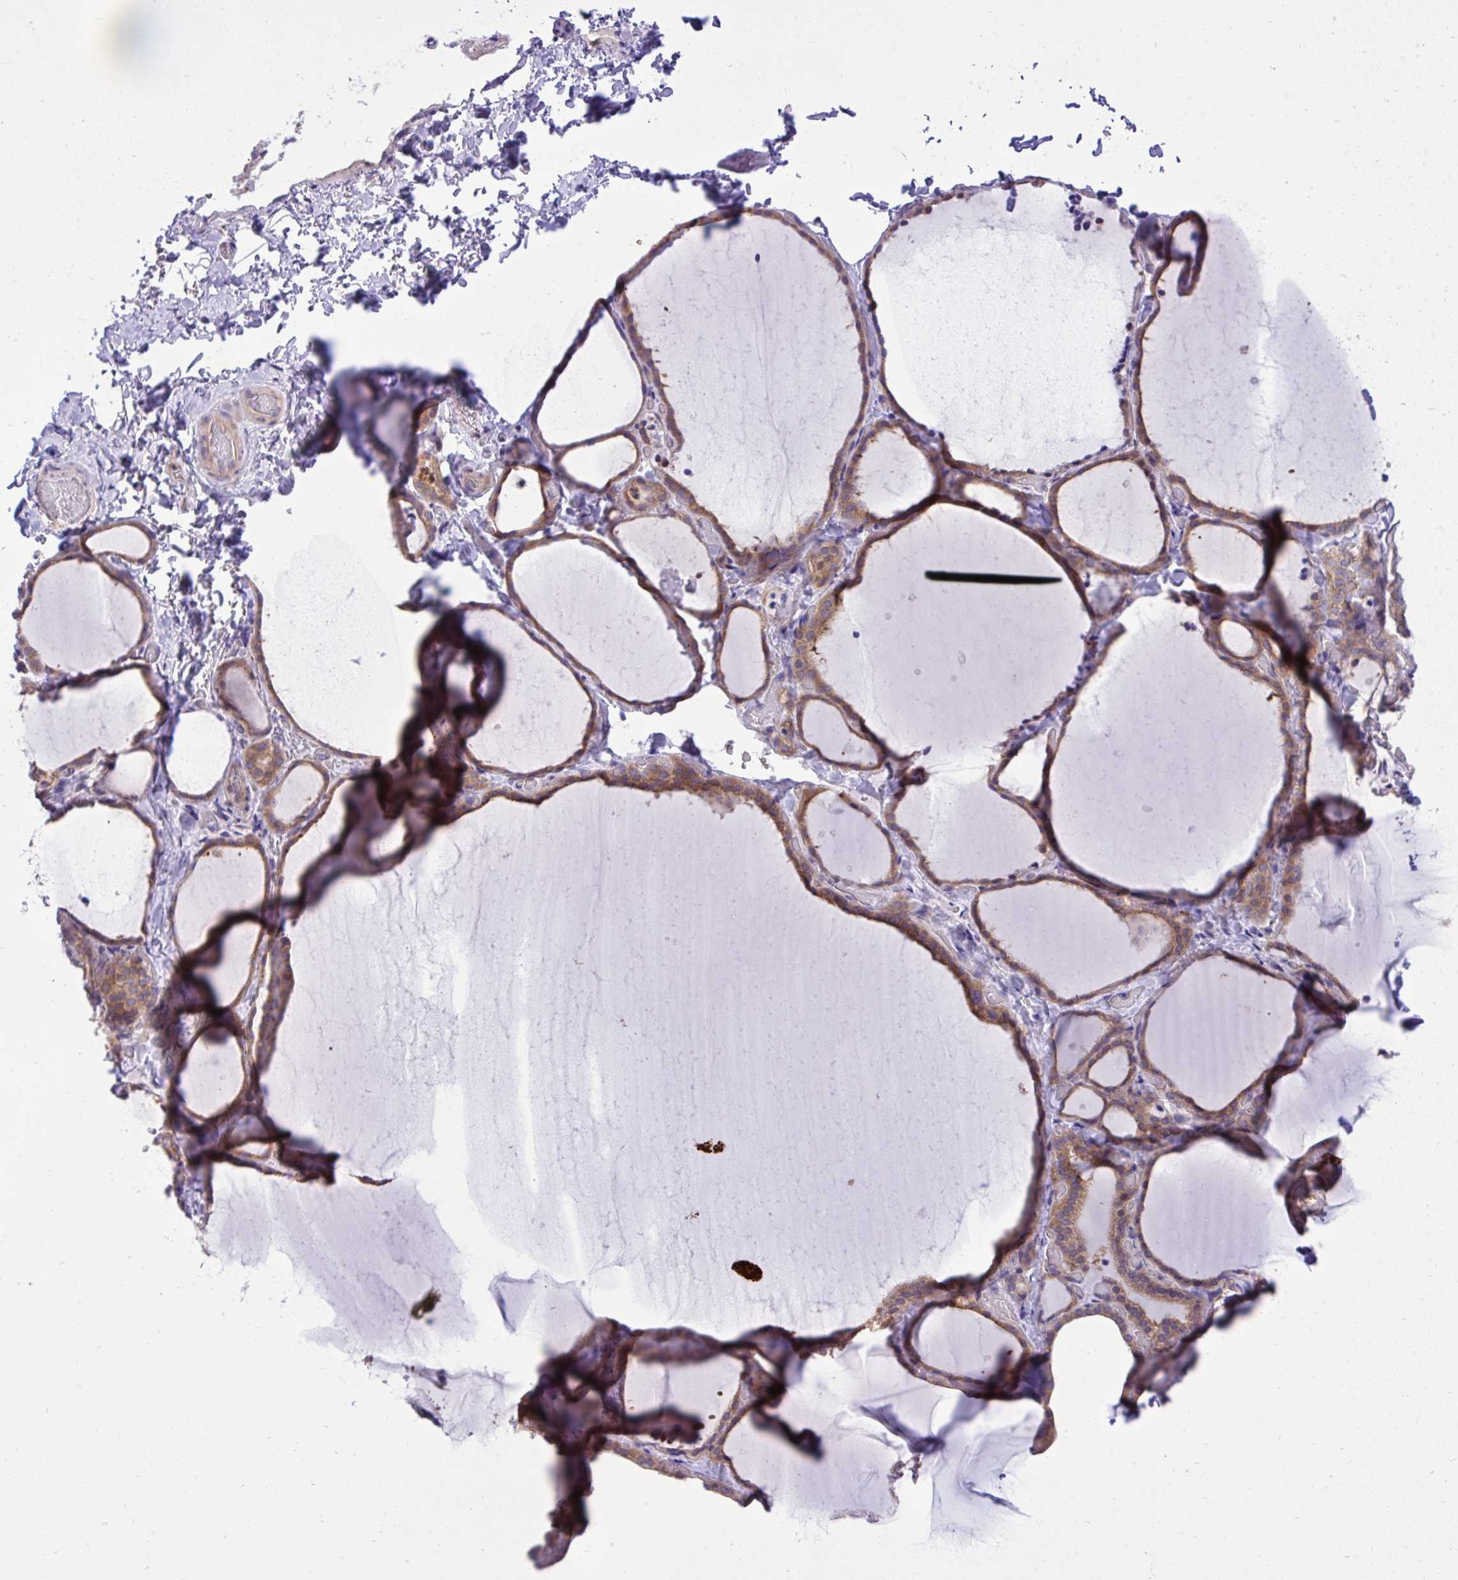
{"staining": {"intensity": "moderate", "quantity": "25%-75%", "location": "cytoplasmic/membranous"}, "tissue": "thyroid gland", "cell_type": "Glandular cells", "image_type": "normal", "snomed": [{"axis": "morphology", "description": "Normal tissue, NOS"}, {"axis": "topography", "description": "Thyroid gland"}], "caption": "Protein analysis of benign thyroid gland displays moderate cytoplasmic/membranous positivity in about 25%-75% of glandular cells. (DAB IHC, brown staining for protein, blue staining for nuclei).", "gene": "PPP5C", "patient": {"sex": "female", "age": 22}}